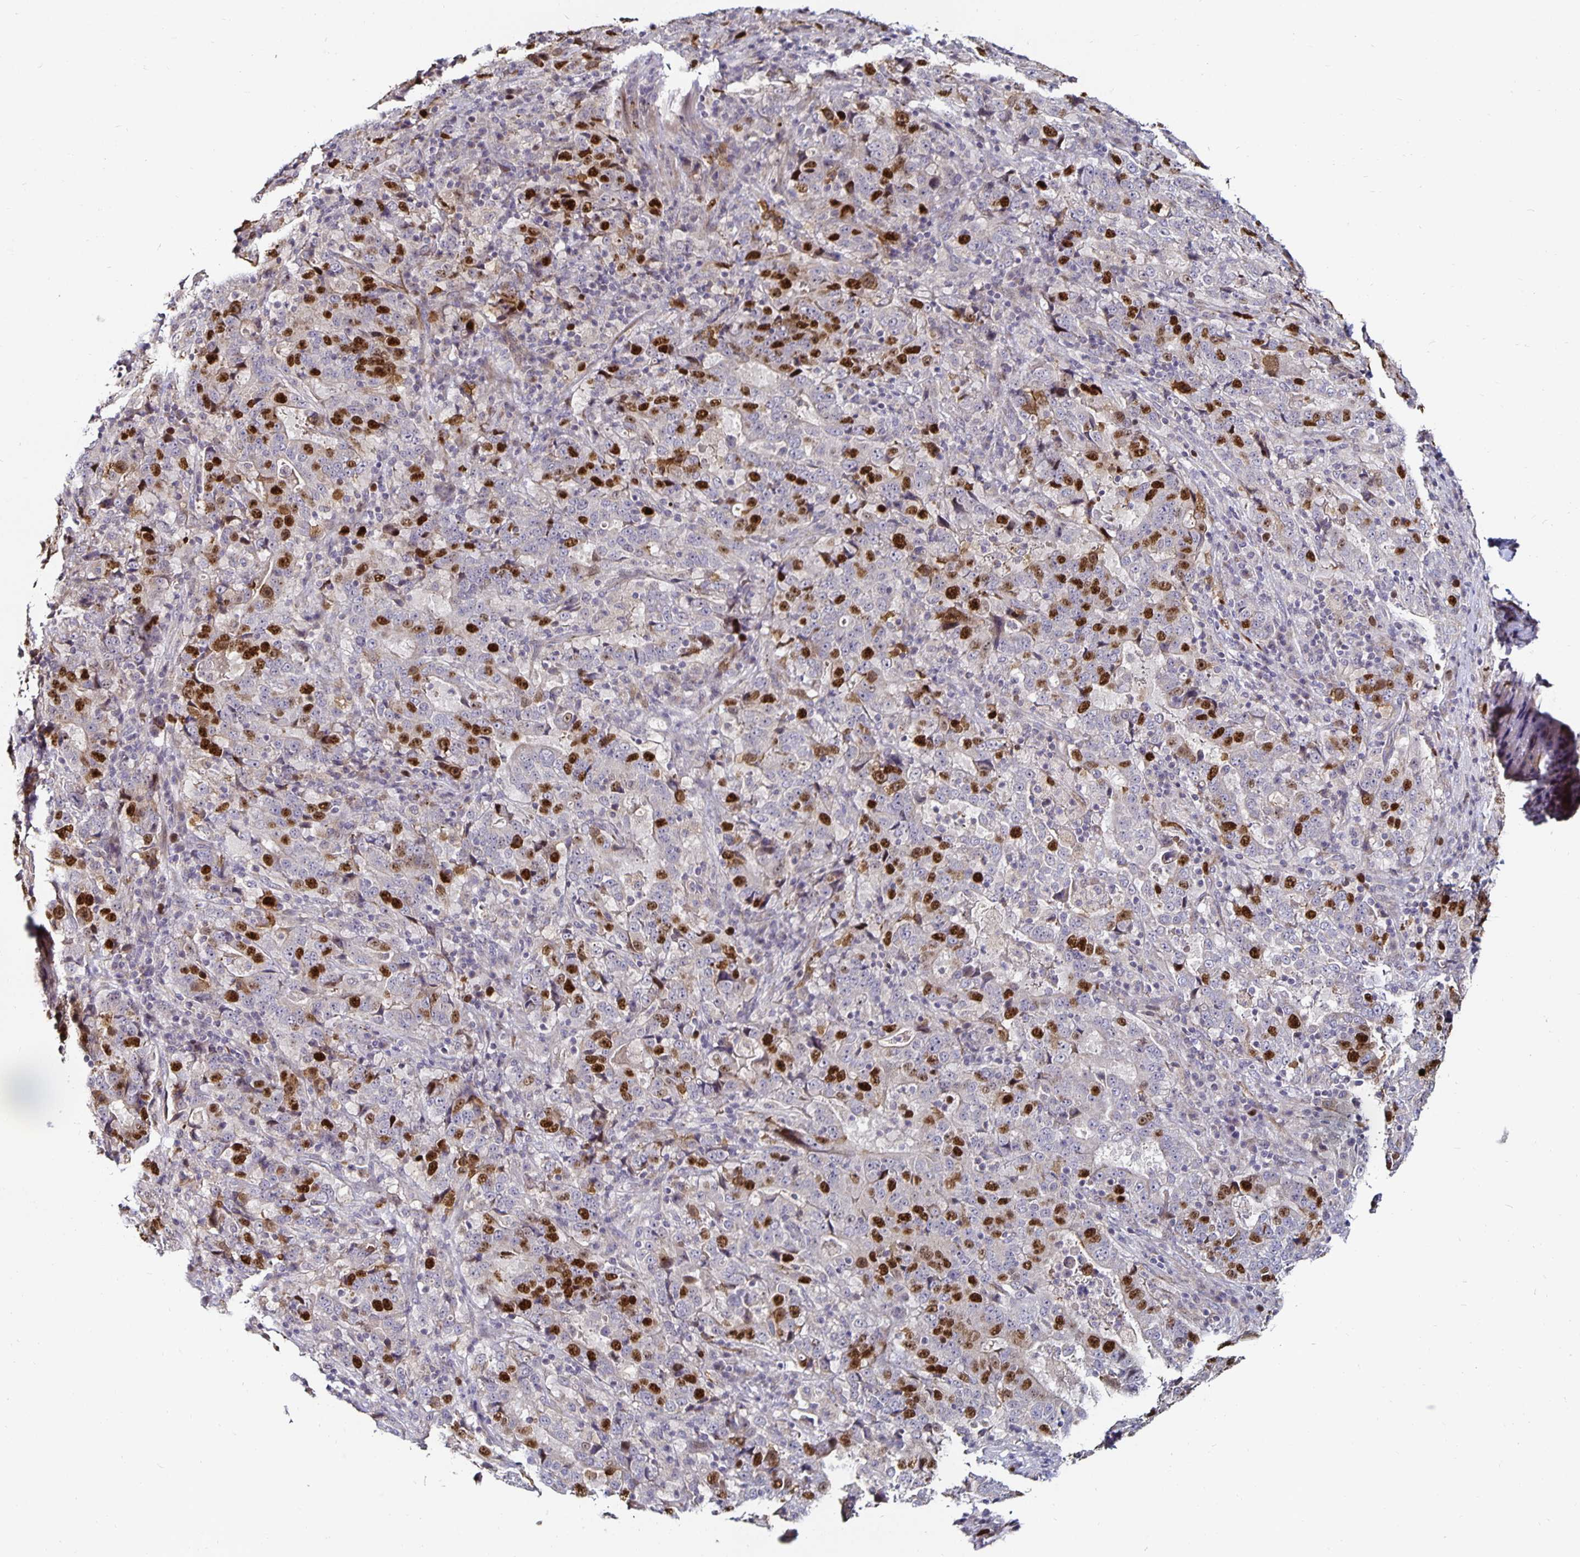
{"staining": {"intensity": "strong", "quantity": "<25%", "location": "nuclear"}, "tissue": "stomach cancer", "cell_type": "Tumor cells", "image_type": "cancer", "snomed": [{"axis": "morphology", "description": "Normal tissue, NOS"}, {"axis": "morphology", "description": "Adenocarcinoma, NOS"}, {"axis": "topography", "description": "Stomach, upper"}, {"axis": "topography", "description": "Stomach"}], "caption": "Immunohistochemical staining of stomach cancer demonstrates strong nuclear protein expression in approximately <25% of tumor cells. (brown staining indicates protein expression, while blue staining denotes nuclei).", "gene": "ANLN", "patient": {"sex": "male", "age": 59}}